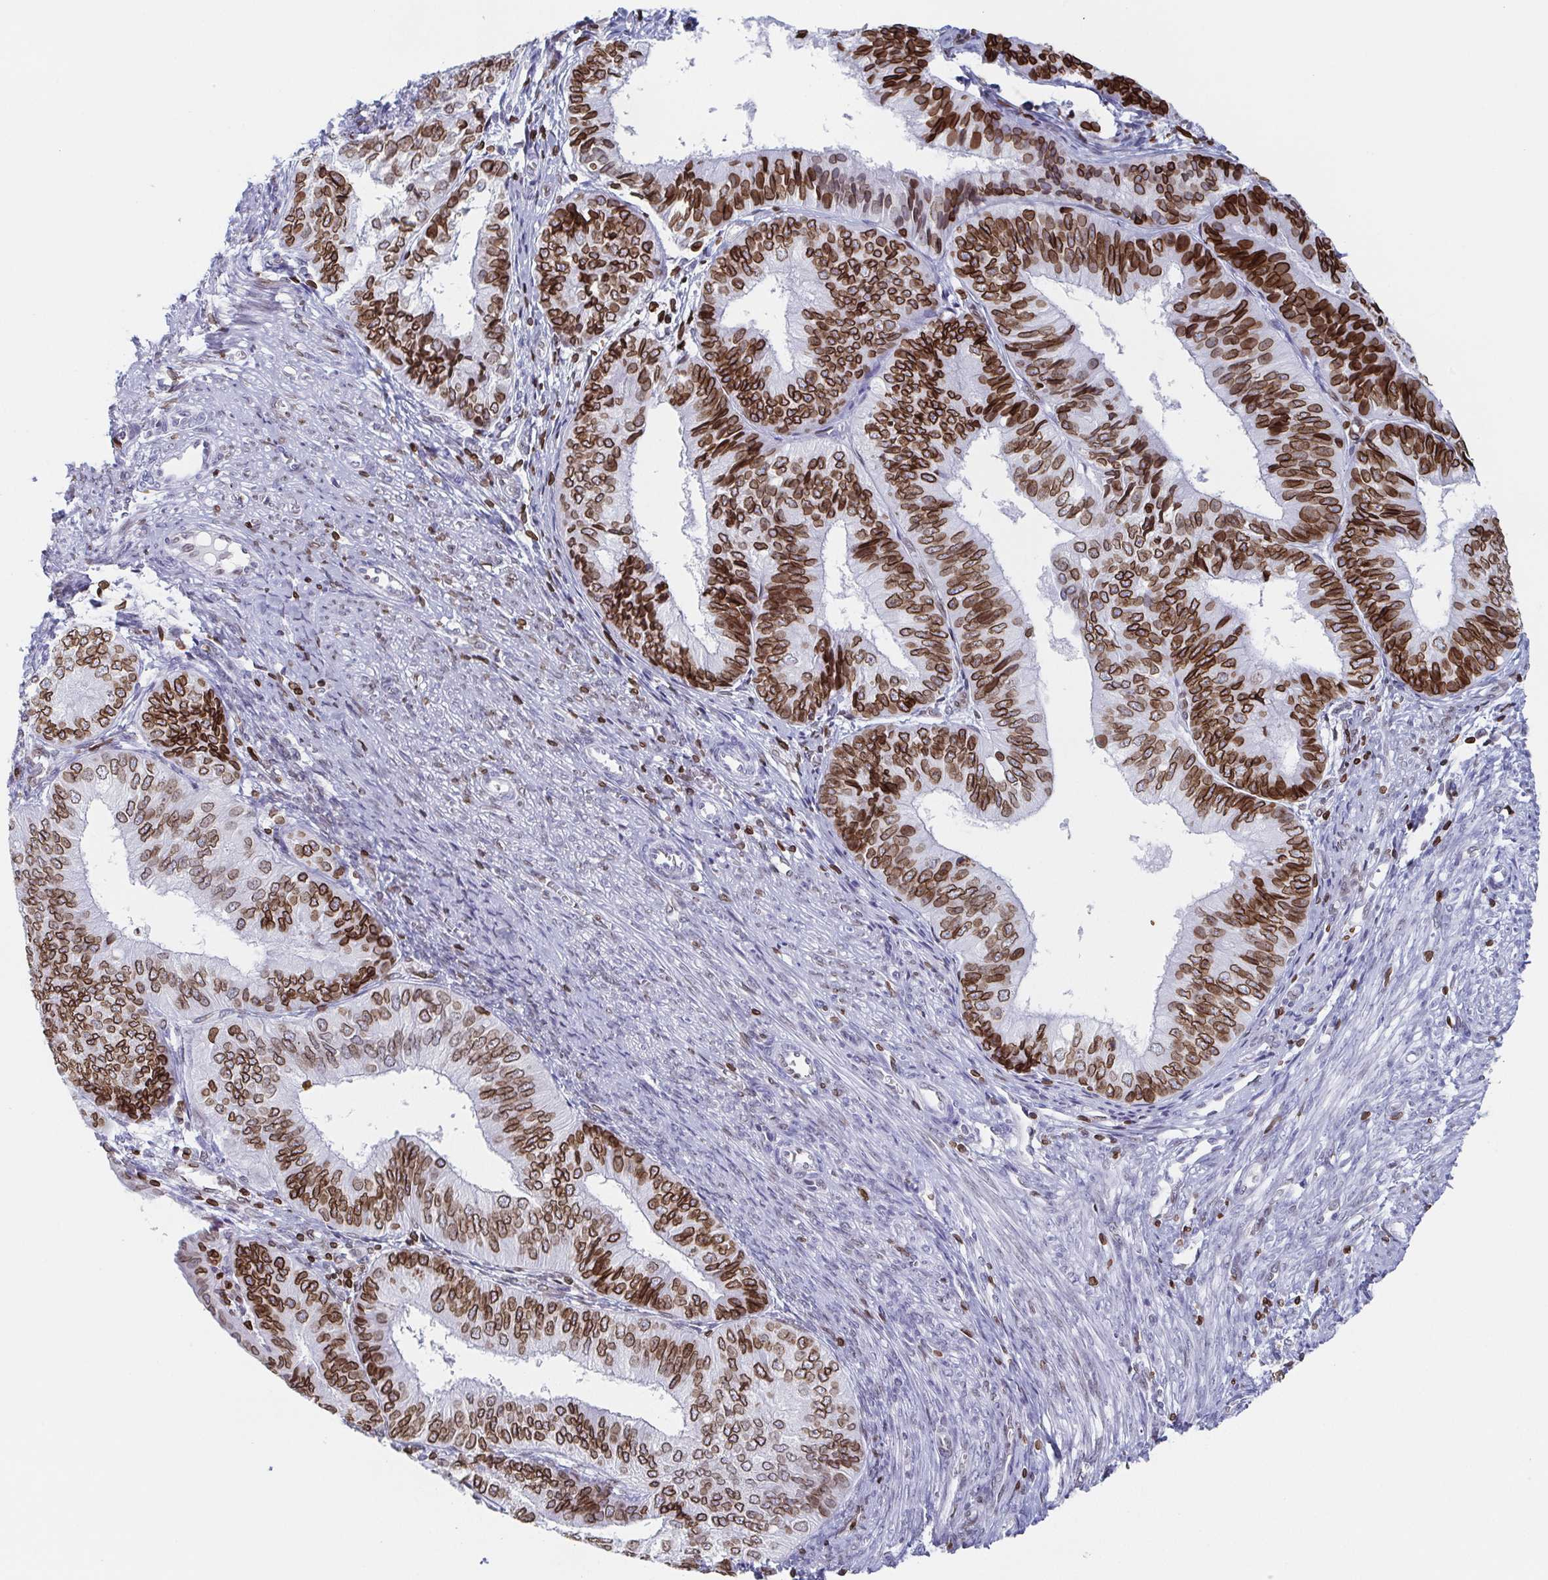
{"staining": {"intensity": "strong", "quantity": ">75%", "location": "cytoplasmic/membranous,nuclear"}, "tissue": "endometrial cancer", "cell_type": "Tumor cells", "image_type": "cancer", "snomed": [{"axis": "morphology", "description": "Adenocarcinoma, NOS"}, {"axis": "topography", "description": "Endometrium"}], "caption": "Immunohistochemistry (IHC) of endometrial cancer demonstrates high levels of strong cytoplasmic/membranous and nuclear staining in about >75% of tumor cells.", "gene": "BTBD7", "patient": {"sex": "female", "age": 58}}